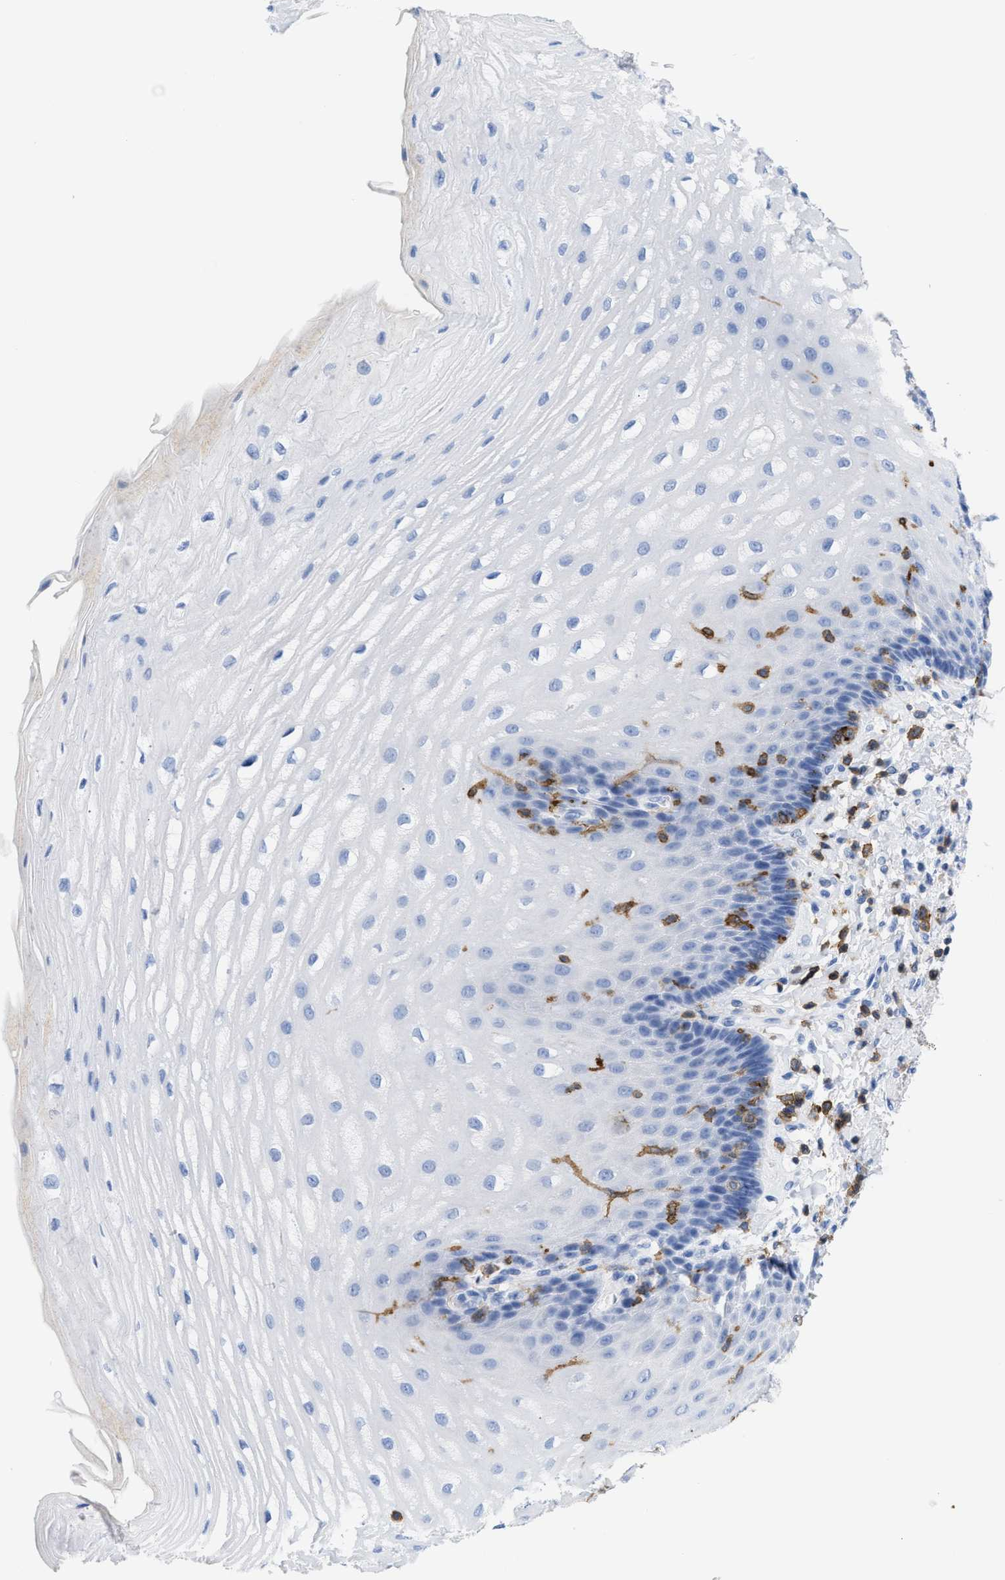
{"staining": {"intensity": "negative", "quantity": "none", "location": "none"}, "tissue": "esophagus", "cell_type": "Squamous epithelial cells", "image_type": "normal", "snomed": [{"axis": "morphology", "description": "Normal tissue, NOS"}, {"axis": "topography", "description": "Esophagus"}], "caption": "Immunohistochemistry micrograph of unremarkable esophagus: human esophagus stained with DAB (3,3'-diaminobenzidine) shows no significant protein positivity in squamous epithelial cells.", "gene": "LCP1", "patient": {"sex": "male", "age": 54}}